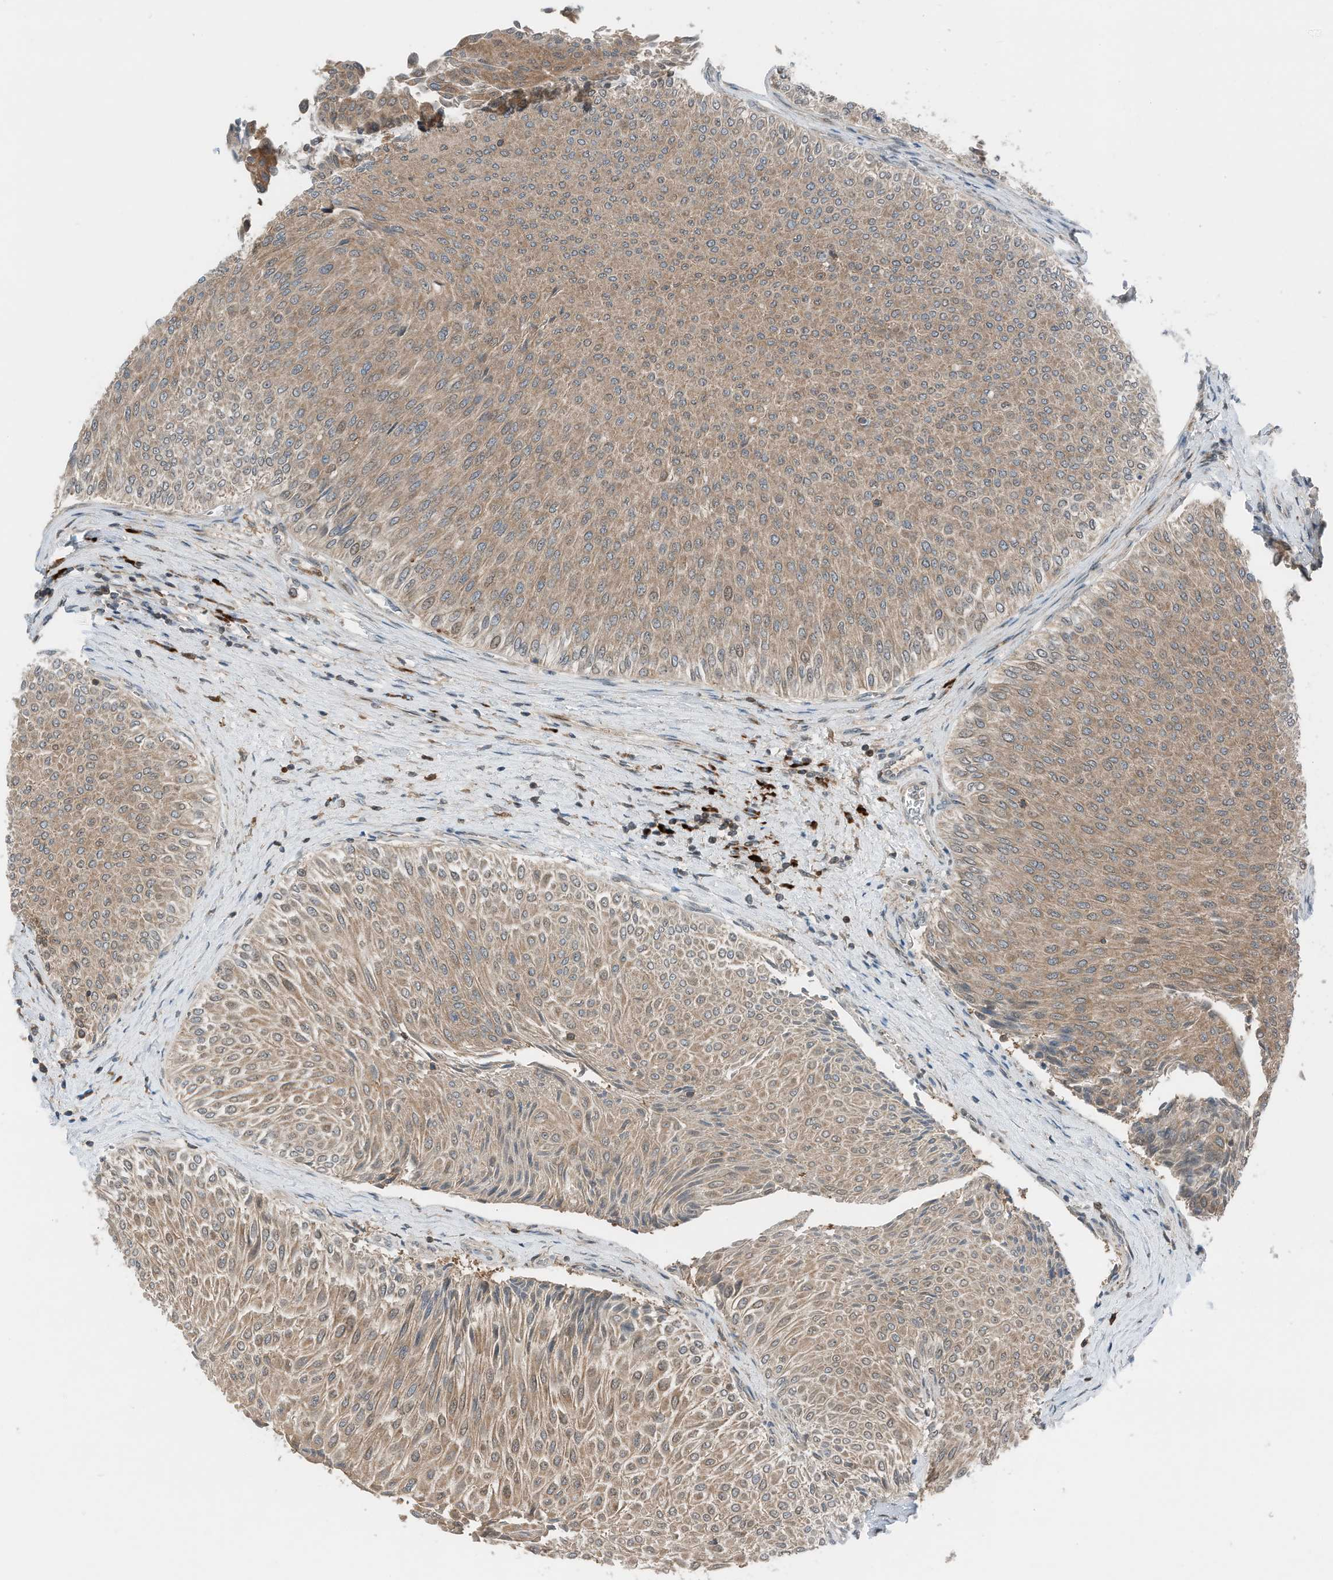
{"staining": {"intensity": "moderate", "quantity": ">75%", "location": "cytoplasmic/membranous"}, "tissue": "urothelial cancer", "cell_type": "Tumor cells", "image_type": "cancer", "snomed": [{"axis": "morphology", "description": "Urothelial carcinoma, Low grade"}, {"axis": "topography", "description": "Urinary bladder"}], "caption": "This is a micrograph of immunohistochemistry (IHC) staining of urothelial cancer, which shows moderate expression in the cytoplasmic/membranous of tumor cells.", "gene": "RMND1", "patient": {"sex": "male", "age": 78}}